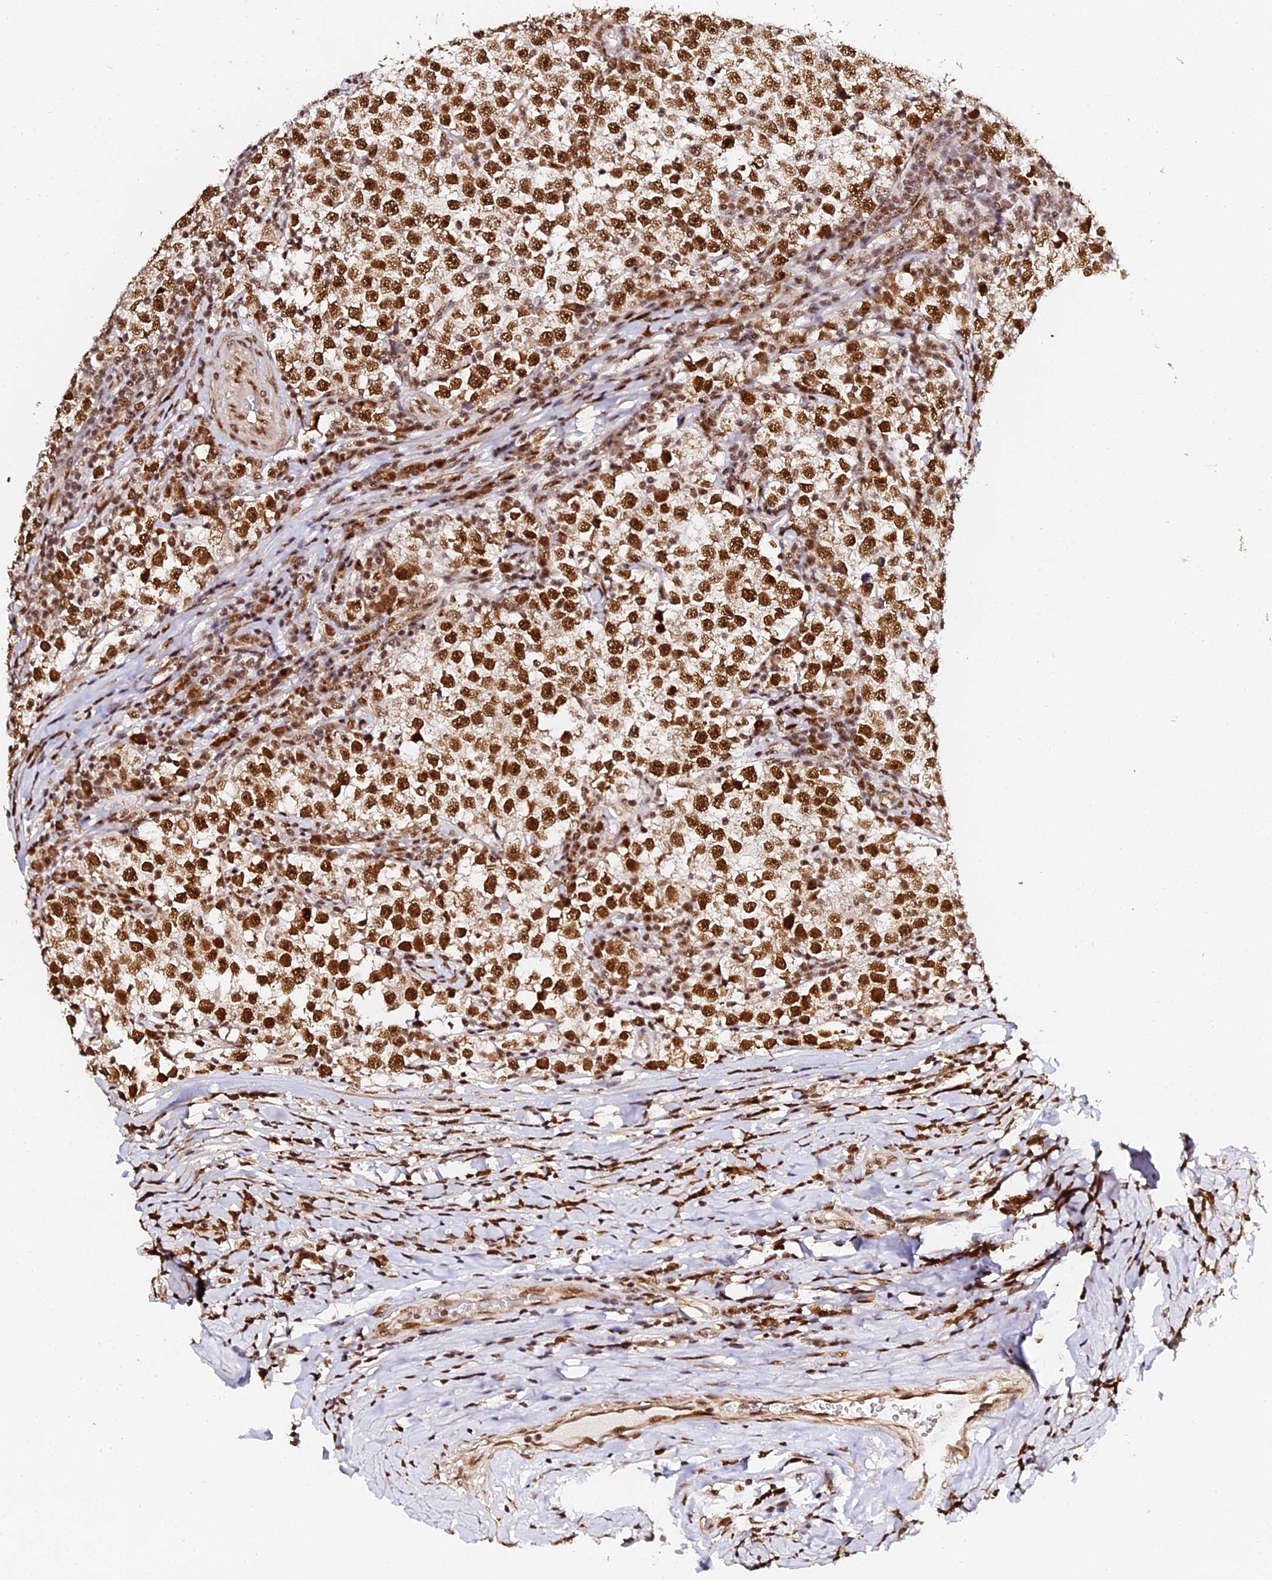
{"staining": {"intensity": "strong", "quantity": ">75%", "location": "nuclear"}, "tissue": "testis cancer", "cell_type": "Tumor cells", "image_type": "cancer", "snomed": [{"axis": "morphology", "description": "Normal tissue, NOS"}, {"axis": "morphology", "description": "Seminoma, NOS"}, {"axis": "topography", "description": "Testis"}], "caption": "Testis cancer (seminoma) was stained to show a protein in brown. There is high levels of strong nuclear expression in about >75% of tumor cells.", "gene": "MCRS1", "patient": {"sex": "male", "age": 43}}